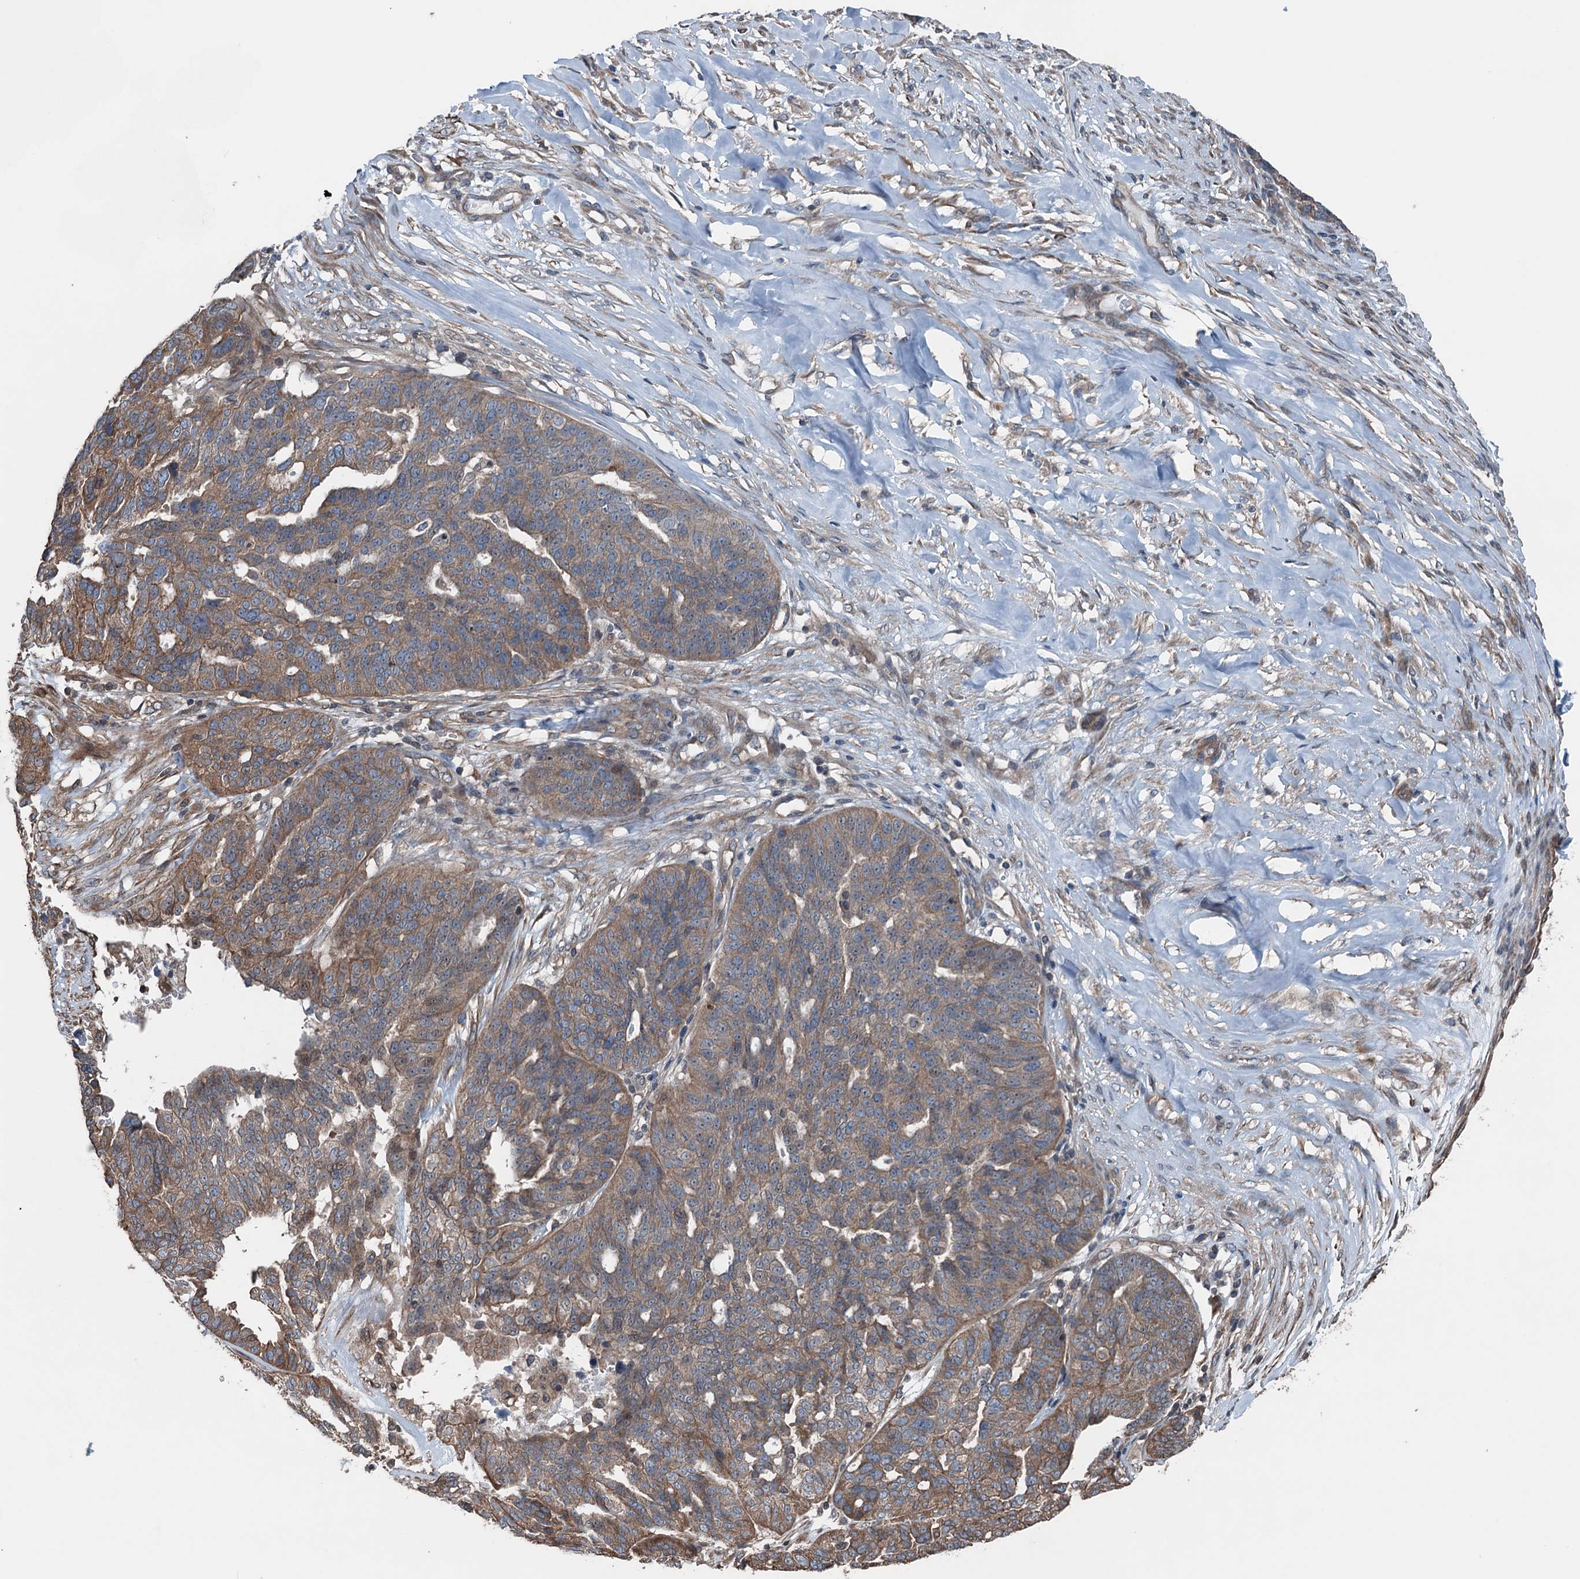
{"staining": {"intensity": "moderate", "quantity": "25%-75%", "location": "cytoplasmic/membranous"}, "tissue": "ovarian cancer", "cell_type": "Tumor cells", "image_type": "cancer", "snomed": [{"axis": "morphology", "description": "Cystadenocarcinoma, serous, NOS"}, {"axis": "topography", "description": "Ovary"}], "caption": "Immunohistochemical staining of serous cystadenocarcinoma (ovarian) demonstrates medium levels of moderate cytoplasmic/membranous protein expression in approximately 25%-75% of tumor cells. (DAB (3,3'-diaminobenzidine) IHC, brown staining for protein, blue staining for nuclei).", "gene": "TRAPPC8", "patient": {"sex": "female", "age": 59}}